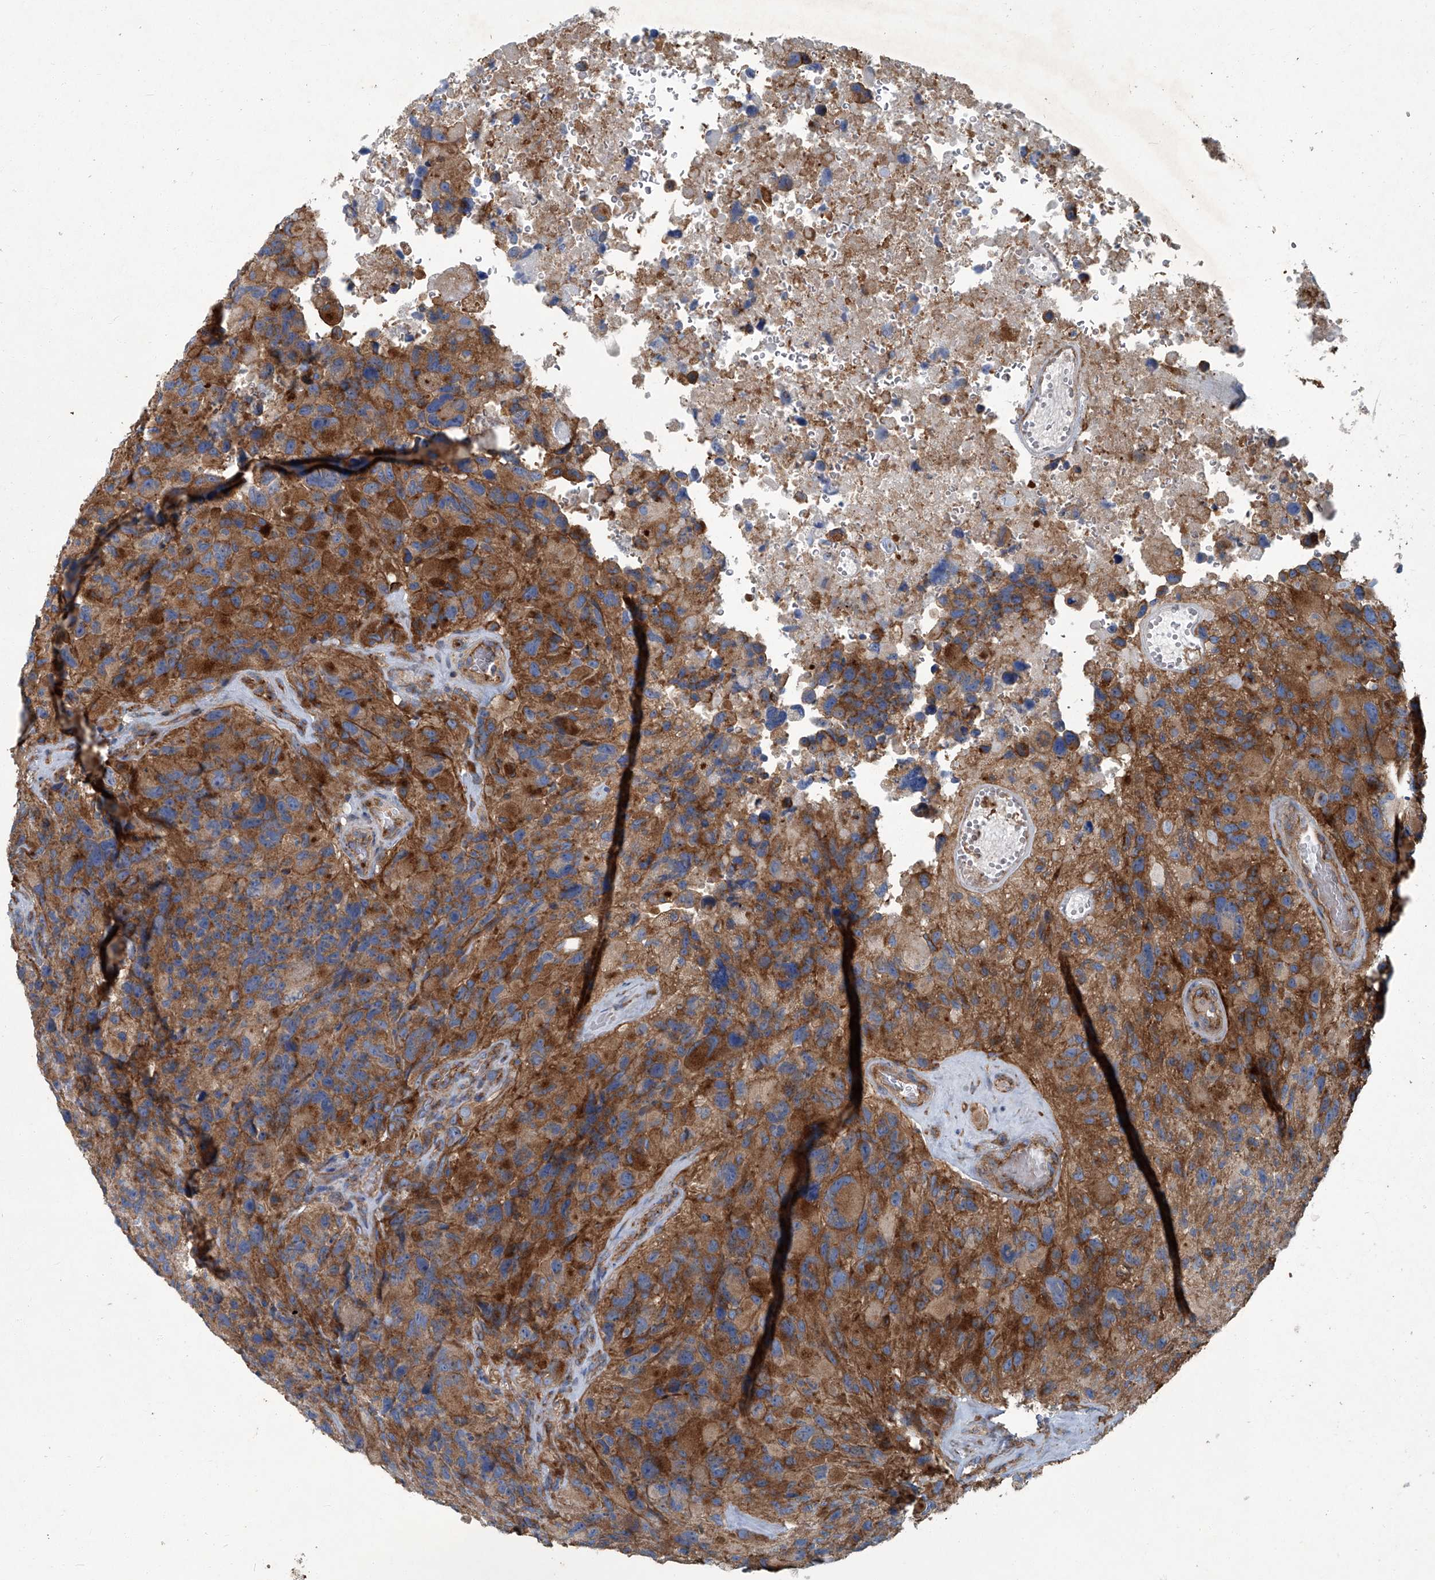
{"staining": {"intensity": "moderate", "quantity": ">75%", "location": "cytoplasmic/membranous"}, "tissue": "glioma", "cell_type": "Tumor cells", "image_type": "cancer", "snomed": [{"axis": "morphology", "description": "Glioma, malignant, High grade"}, {"axis": "topography", "description": "Brain"}], "caption": "Immunohistochemistry staining of glioma, which reveals medium levels of moderate cytoplasmic/membranous staining in about >75% of tumor cells indicating moderate cytoplasmic/membranous protein staining. The staining was performed using DAB (brown) for protein detection and nuclei were counterstained in hematoxylin (blue).", "gene": "PIGH", "patient": {"sex": "male", "age": 69}}